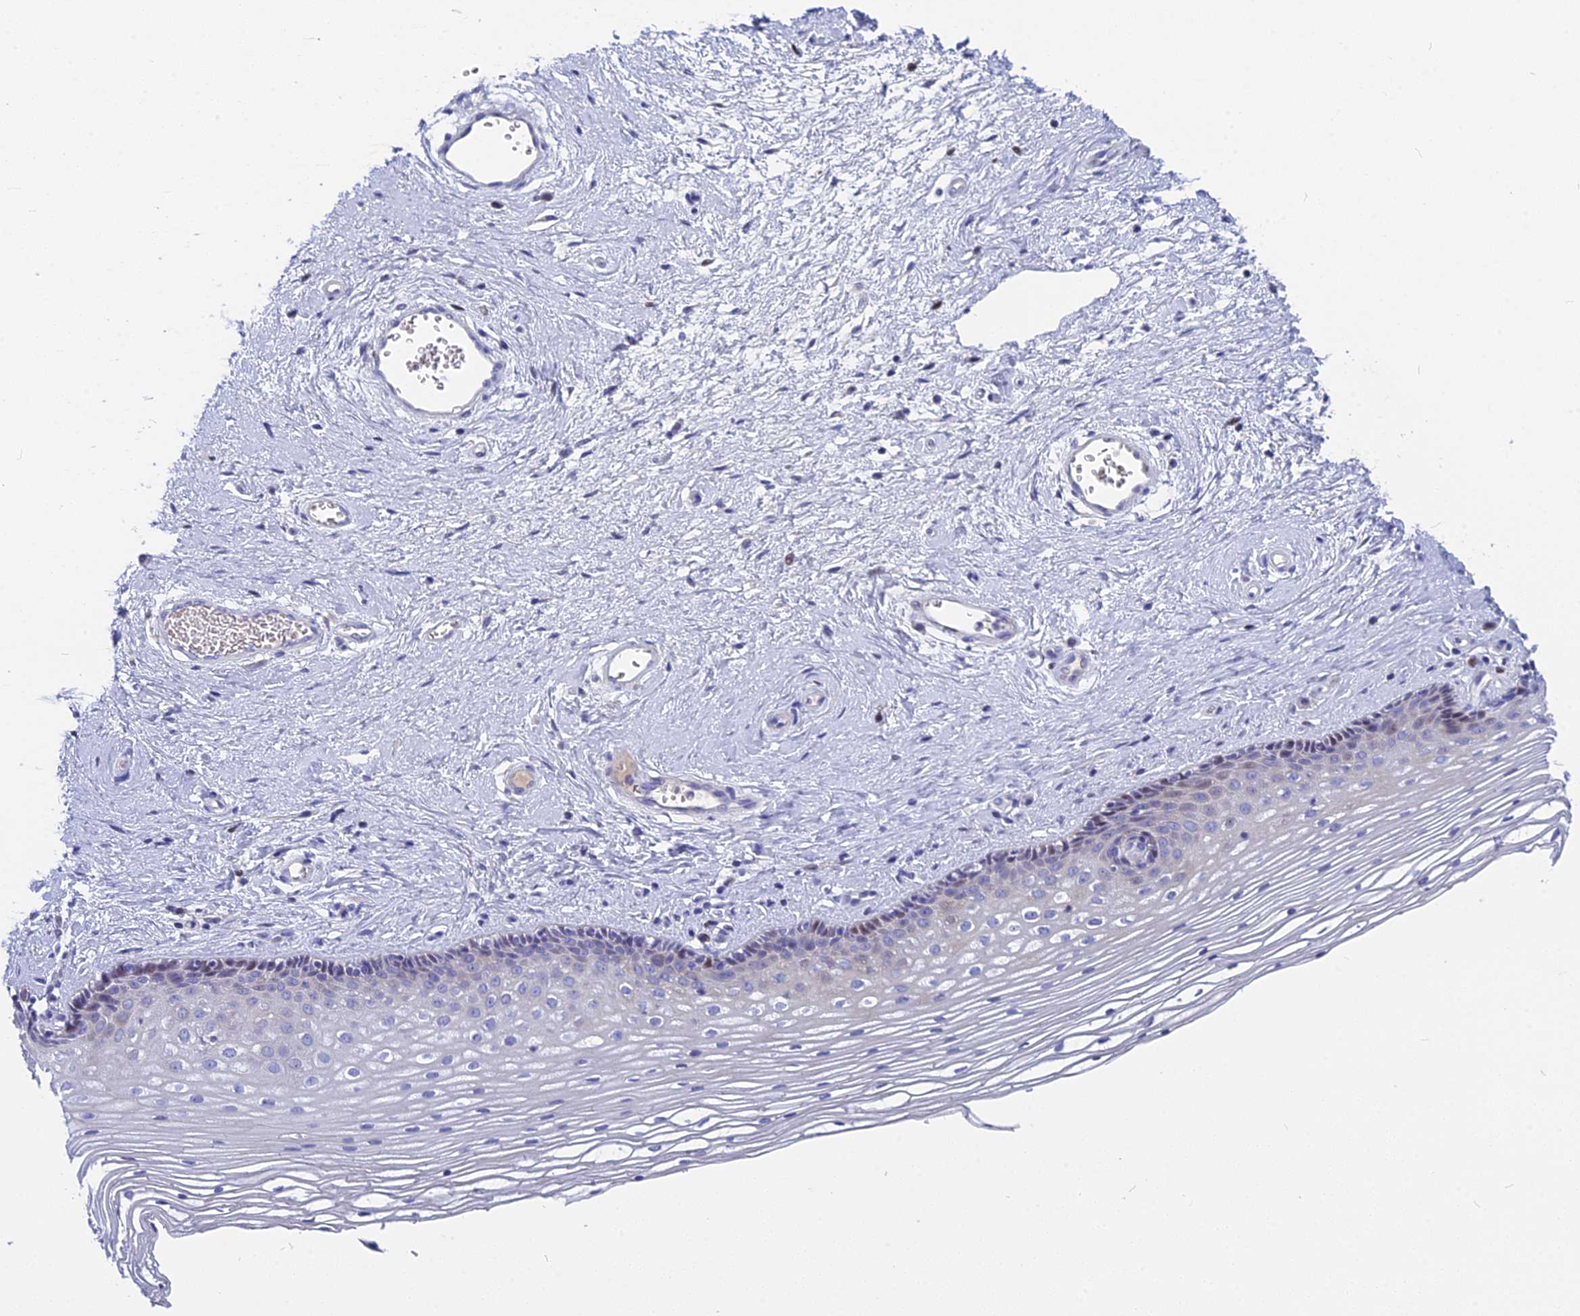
{"staining": {"intensity": "moderate", "quantity": "<25%", "location": "nuclear"}, "tissue": "vagina", "cell_type": "Squamous epithelial cells", "image_type": "normal", "snomed": [{"axis": "morphology", "description": "Normal tissue, NOS"}, {"axis": "topography", "description": "Vagina"}], "caption": "IHC (DAB) staining of benign vagina displays moderate nuclear protein expression in approximately <25% of squamous epithelial cells.", "gene": "NKPD1", "patient": {"sex": "female", "age": 46}}